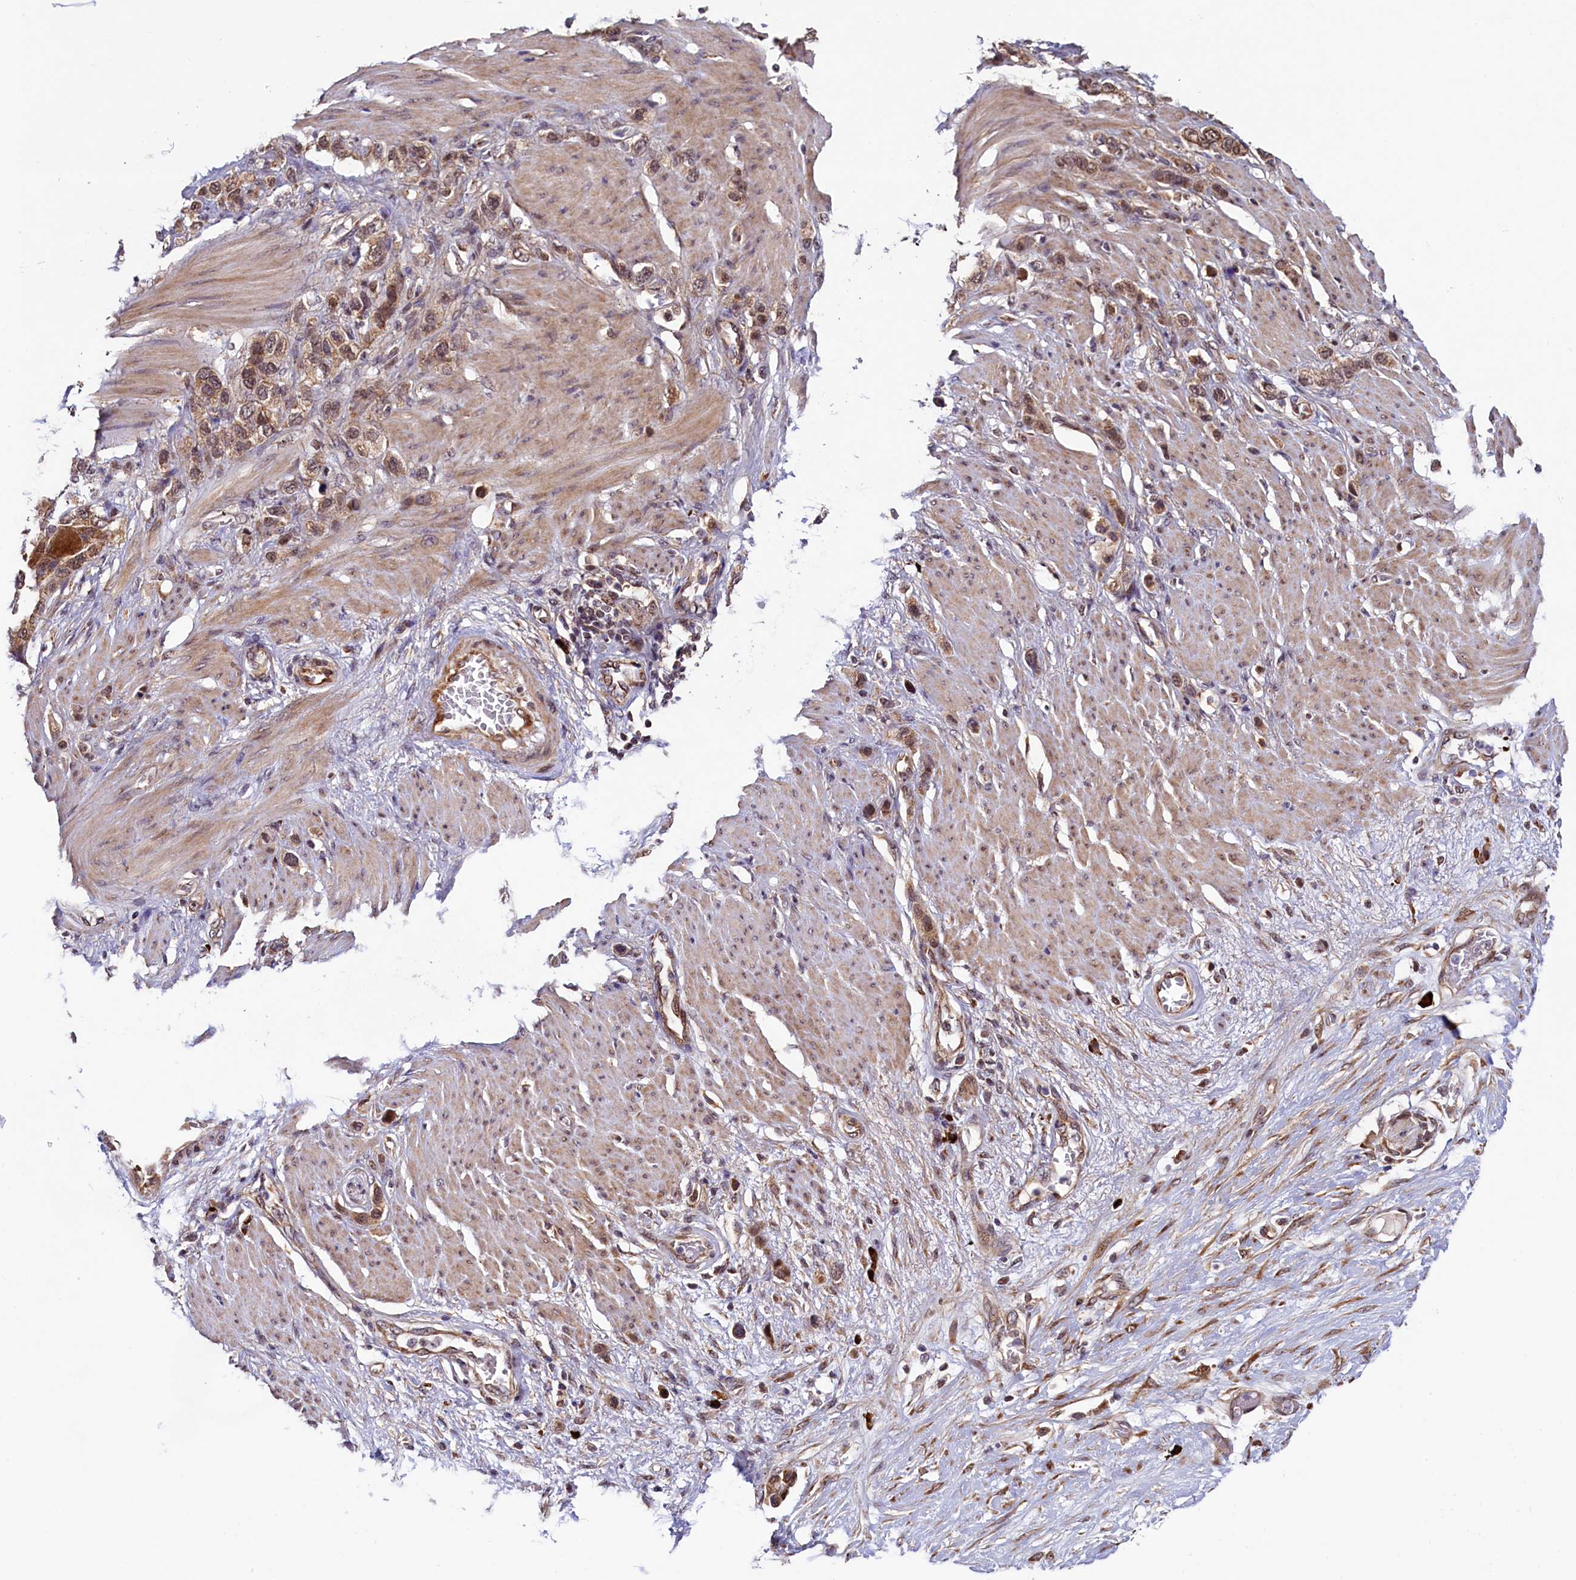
{"staining": {"intensity": "moderate", "quantity": ">75%", "location": "cytoplasmic/membranous,nuclear"}, "tissue": "stomach cancer", "cell_type": "Tumor cells", "image_type": "cancer", "snomed": [{"axis": "morphology", "description": "Adenocarcinoma, NOS"}, {"axis": "morphology", "description": "Adenocarcinoma, High grade"}, {"axis": "topography", "description": "Stomach, upper"}, {"axis": "topography", "description": "Stomach, lower"}], "caption": "Protein staining of adenocarcinoma (stomach) tissue shows moderate cytoplasmic/membranous and nuclear expression in approximately >75% of tumor cells.", "gene": "RBFA", "patient": {"sex": "female", "age": 65}}